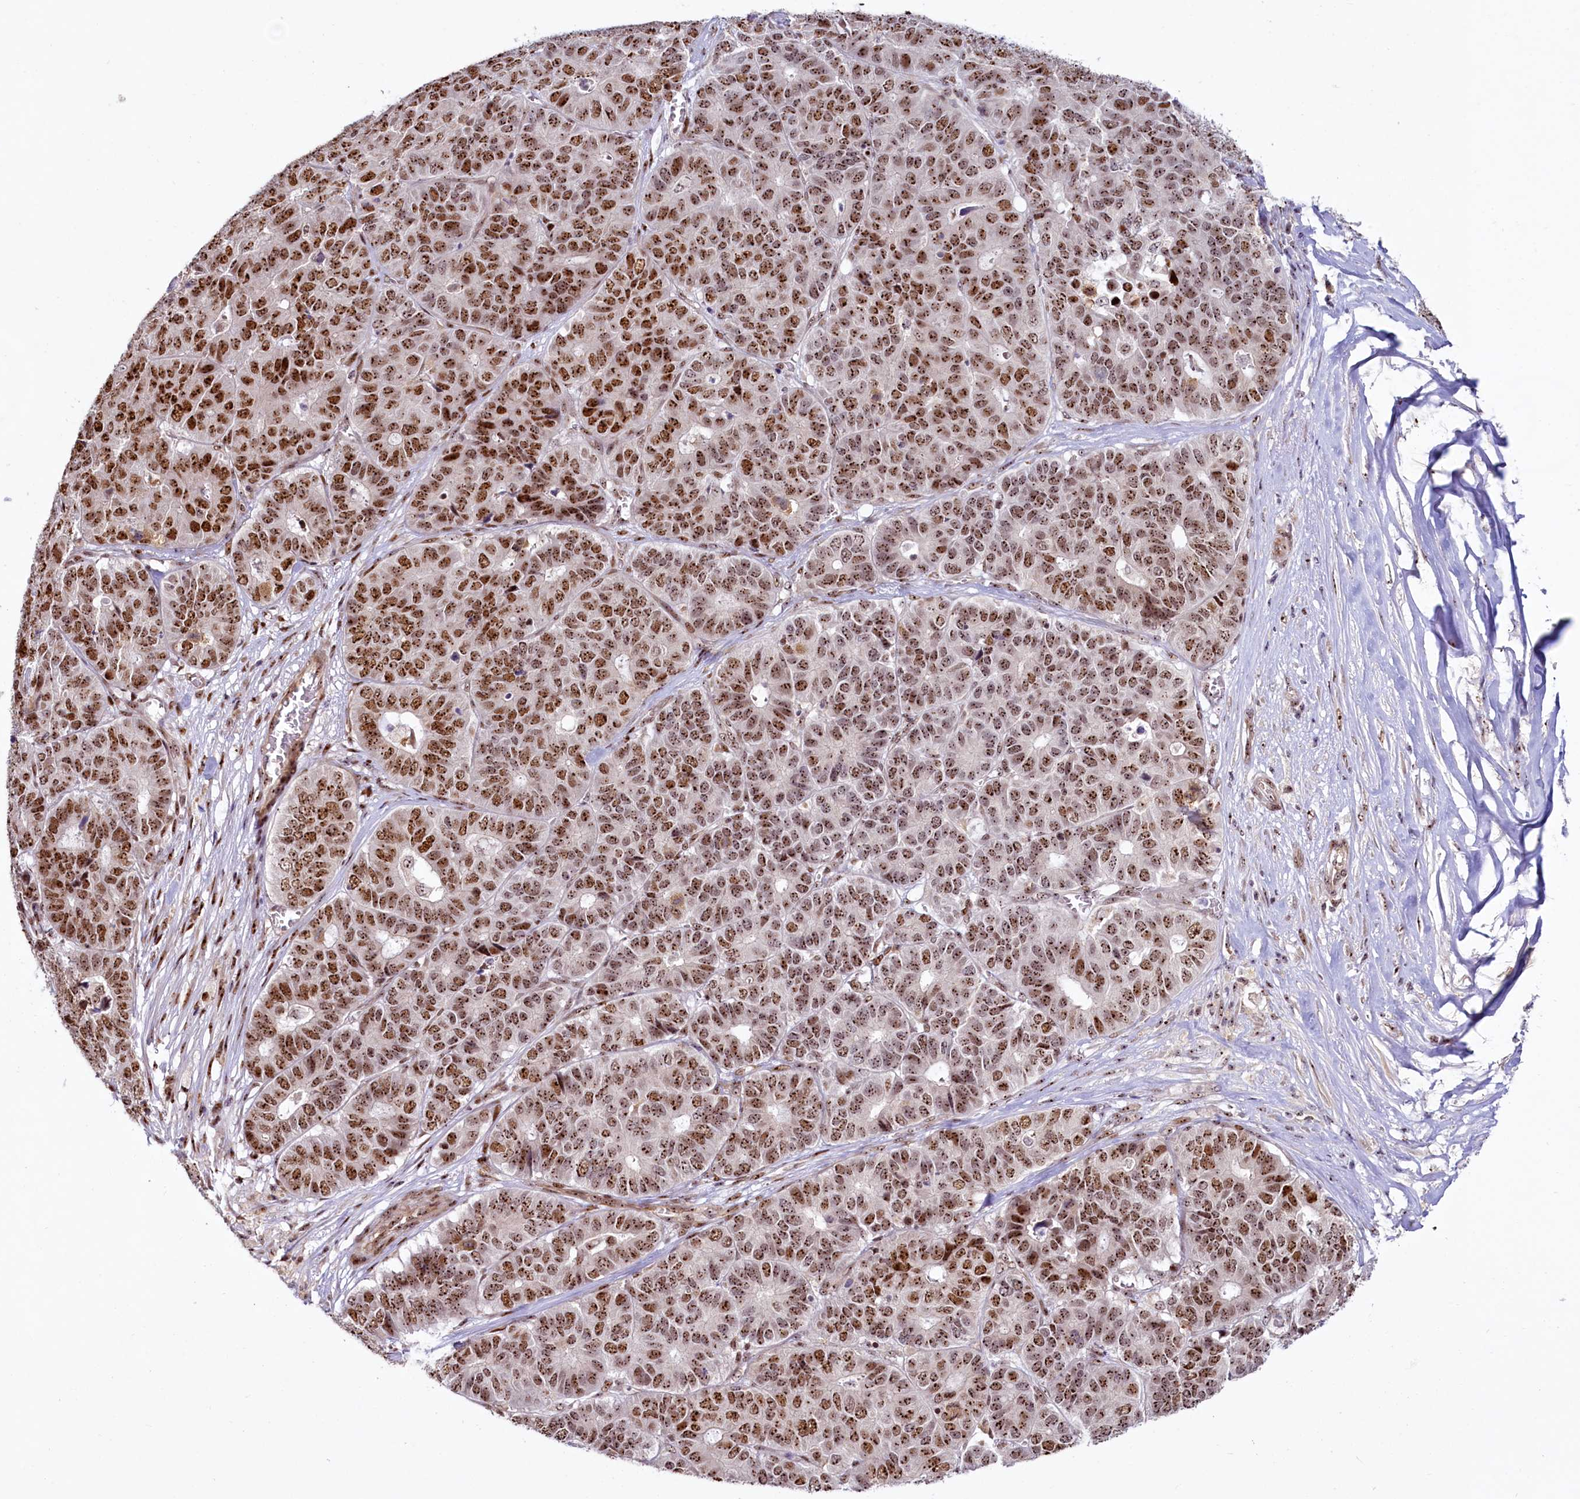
{"staining": {"intensity": "strong", "quantity": ">75%", "location": "nuclear"}, "tissue": "pancreatic cancer", "cell_type": "Tumor cells", "image_type": "cancer", "snomed": [{"axis": "morphology", "description": "Adenocarcinoma, NOS"}, {"axis": "topography", "description": "Pancreas"}], "caption": "IHC (DAB (3,3'-diaminobenzidine)) staining of human pancreatic cancer shows strong nuclear protein expression in about >75% of tumor cells. (Brightfield microscopy of DAB IHC at high magnification).", "gene": "TCOF1", "patient": {"sex": "male", "age": 50}}